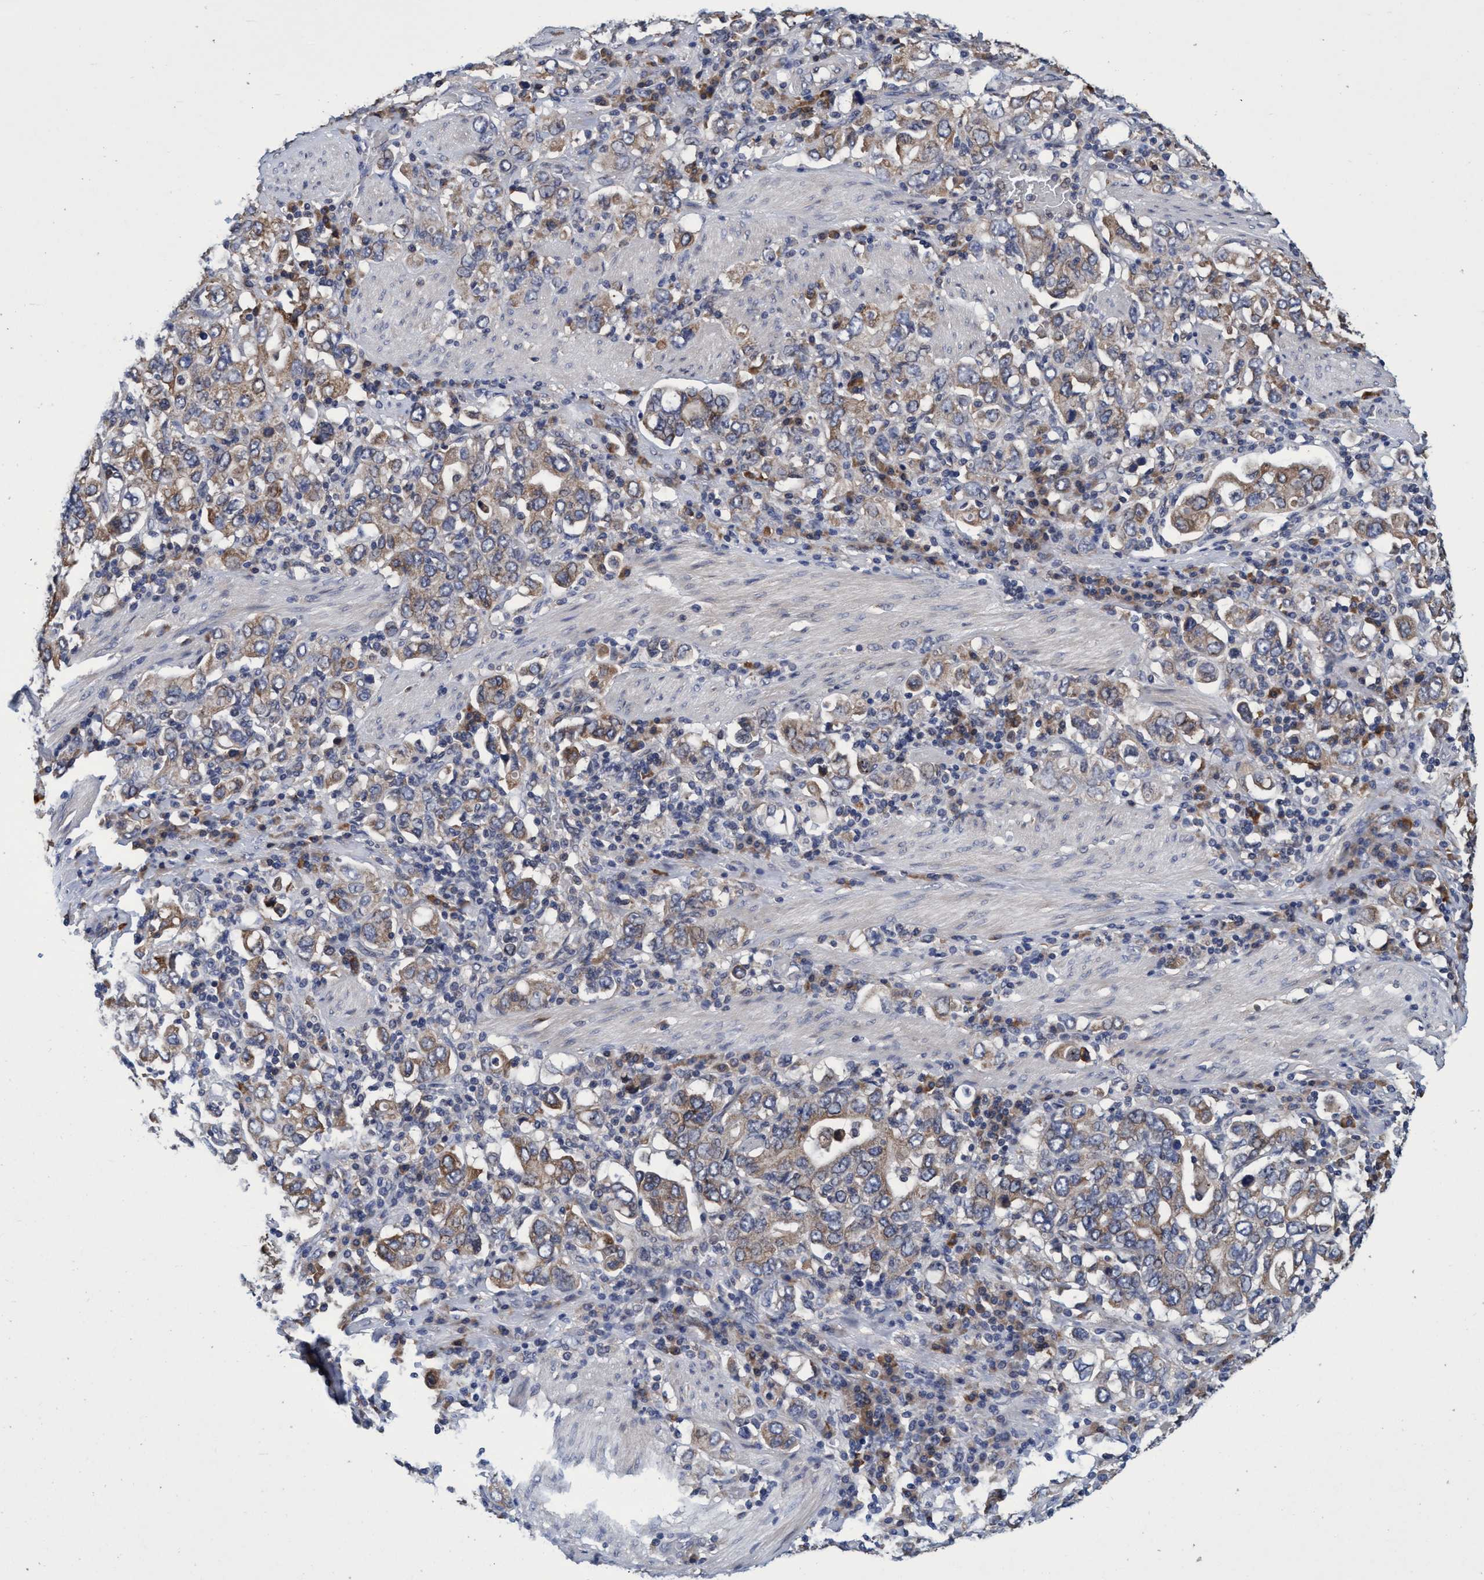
{"staining": {"intensity": "weak", "quantity": "25%-75%", "location": "cytoplasmic/membranous"}, "tissue": "stomach cancer", "cell_type": "Tumor cells", "image_type": "cancer", "snomed": [{"axis": "morphology", "description": "Adenocarcinoma, NOS"}, {"axis": "topography", "description": "Stomach, upper"}], "caption": "Immunohistochemical staining of human stomach cancer exhibits low levels of weak cytoplasmic/membranous protein staining in about 25%-75% of tumor cells. The staining was performed using DAB (3,3'-diaminobenzidine), with brown indicating positive protein expression. Nuclei are stained blue with hematoxylin.", "gene": "CALCOCO2", "patient": {"sex": "male", "age": 62}}